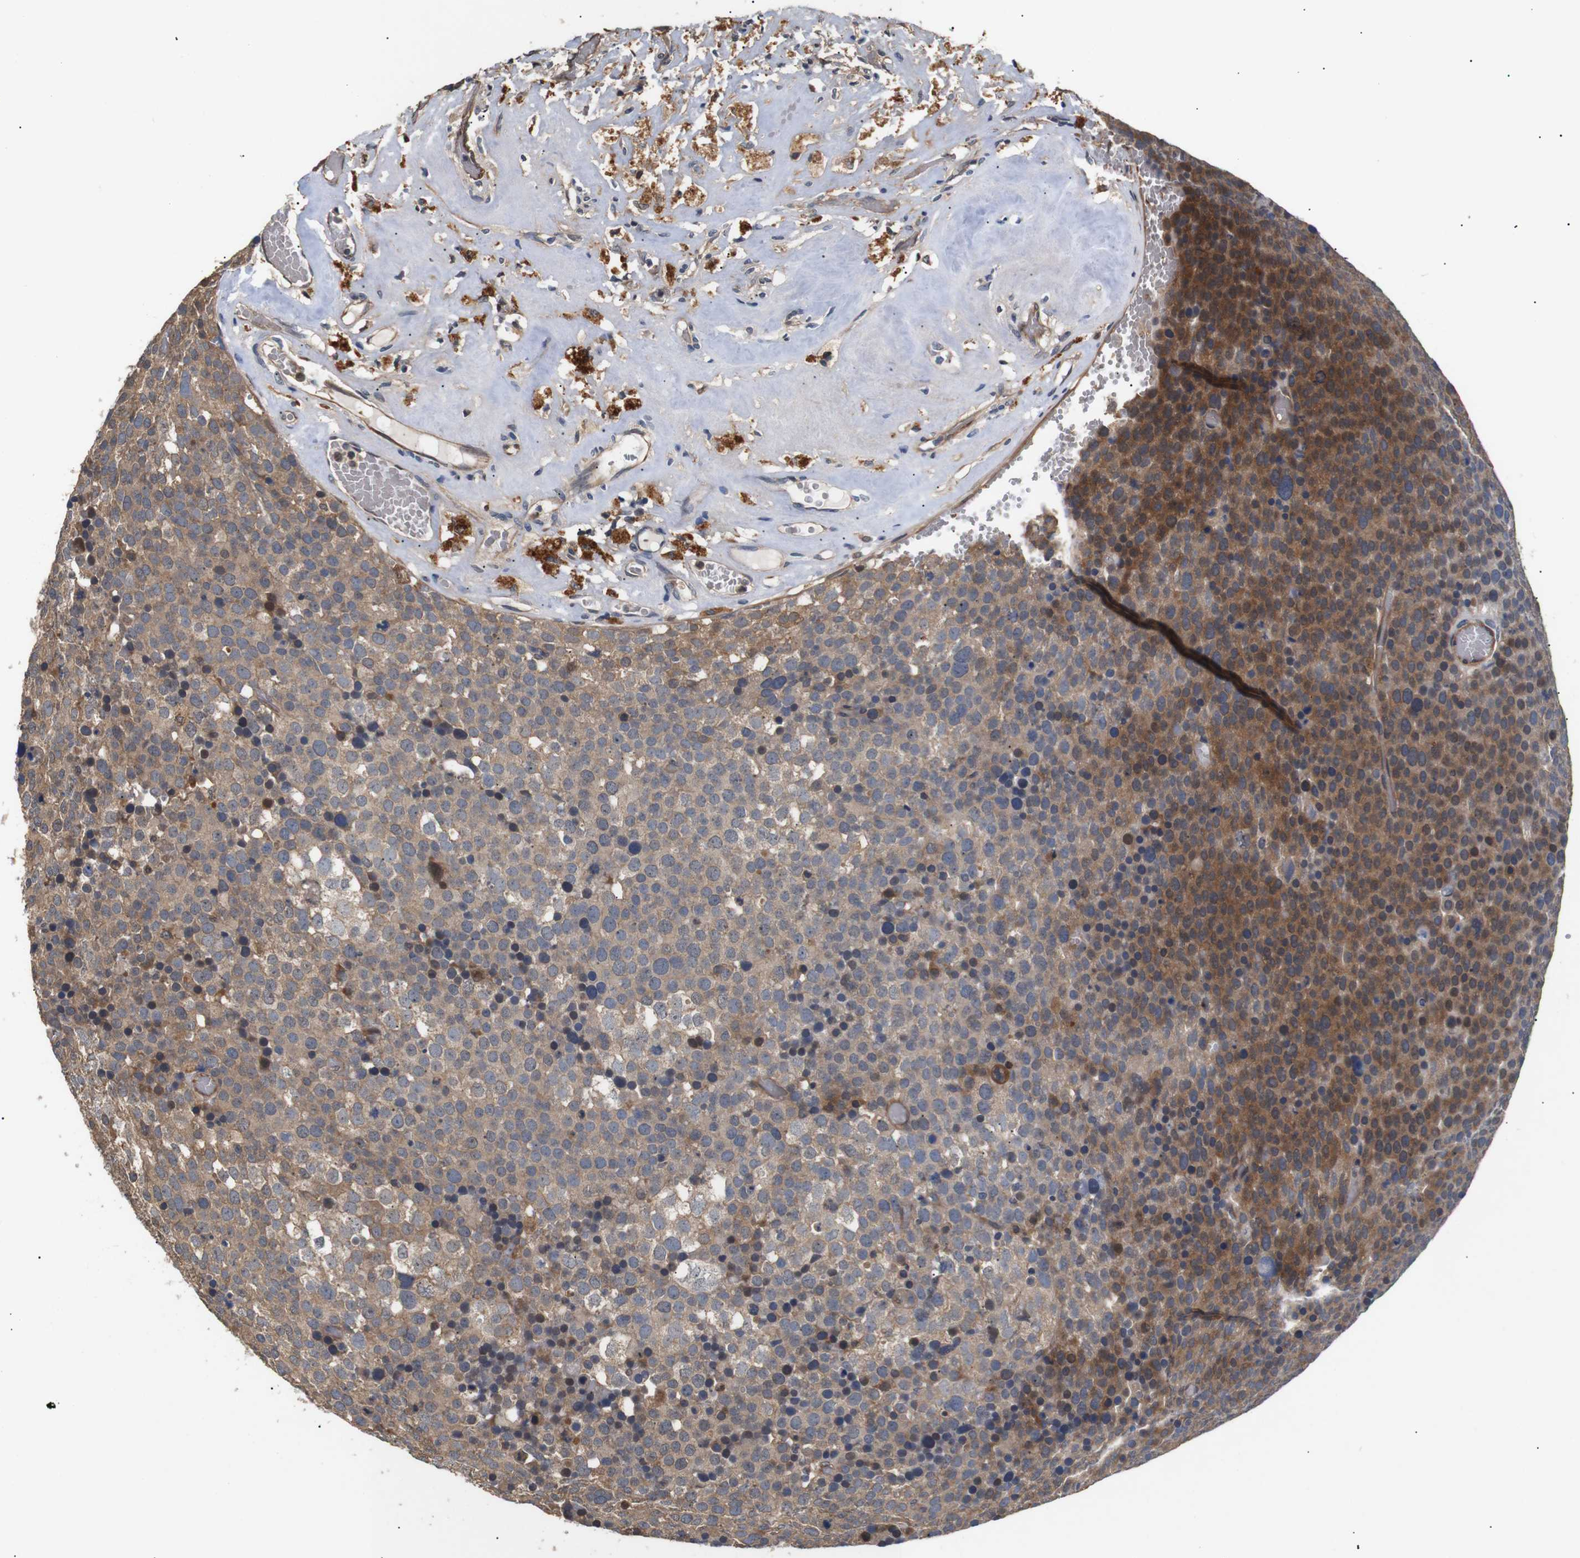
{"staining": {"intensity": "moderate", "quantity": ">75%", "location": "cytoplasmic/membranous"}, "tissue": "testis cancer", "cell_type": "Tumor cells", "image_type": "cancer", "snomed": [{"axis": "morphology", "description": "Seminoma, NOS"}, {"axis": "topography", "description": "Testis"}], "caption": "Brown immunohistochemical staining in testis seminoma shows moderate cytoplasmic/membranous positivity in approximately >75% of tumor cells. Using DAB (brown) and hematoxylin (blue) stains, captured at high magnification using brightfield microscopy.", "gene": "DDR1", "patient": {"sex": "male", "age": 71}}